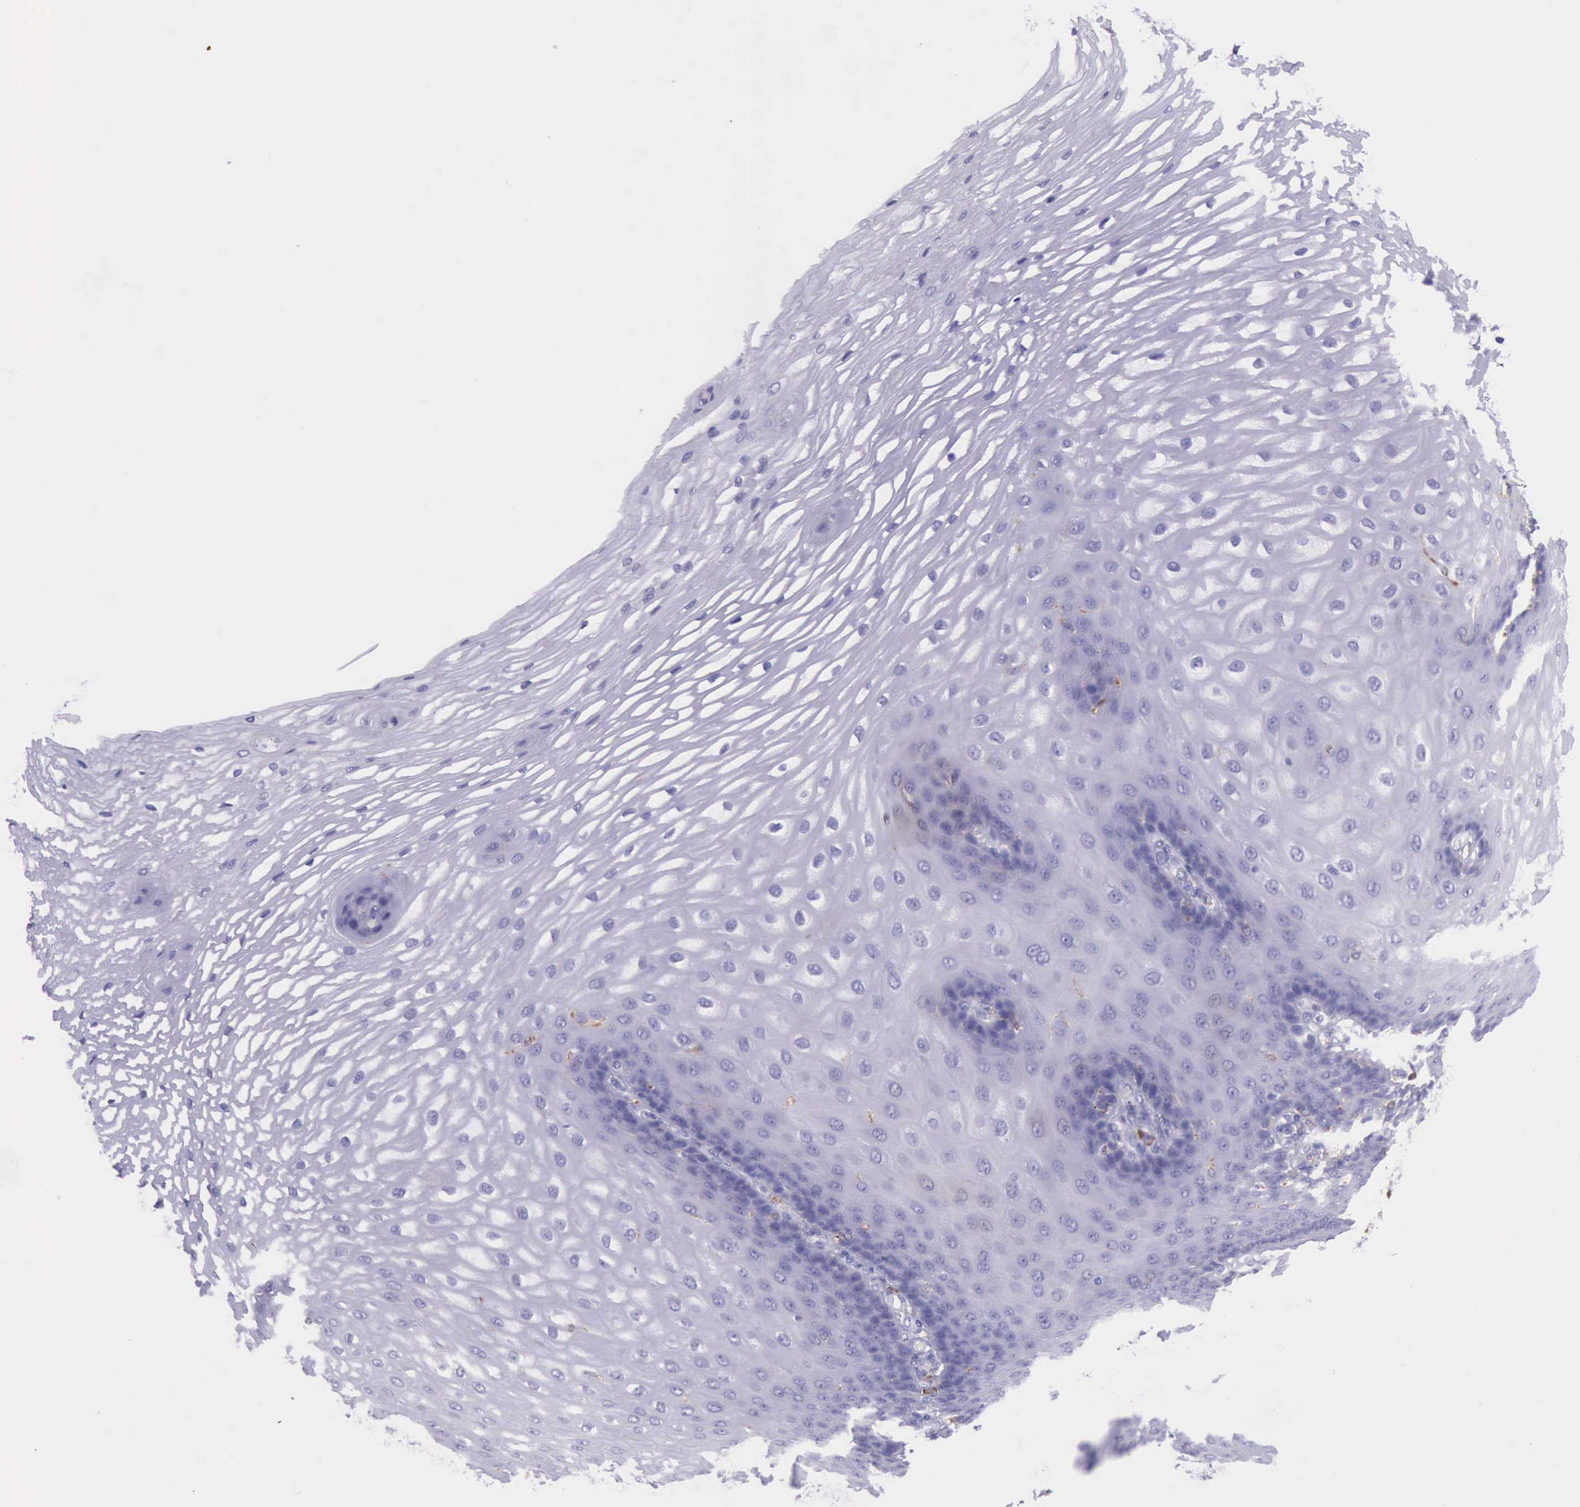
{"staining": {"intensity": "negative", "quantity": "none", "location": "none"}, "tissue": "esophagus", "cell_type": "Squamous epithelial cells", "image_type": "normal", "snomed": [{"axis": "morphology", "description": "Normal tissue, NOS"}, {"axis": "morphology", "description": "Adenocarcinoma, NOS"}, {"axis": "topography", "description": "Esophagus"}, {"axis": "topography", "description": "Stomach"}], "caption": "Immunohistochemistry of normal human esophagus exhibits no expression in squamous epithelial cells.", "gene": "BTK", "patient": {"sex": "male", "age": 62}}